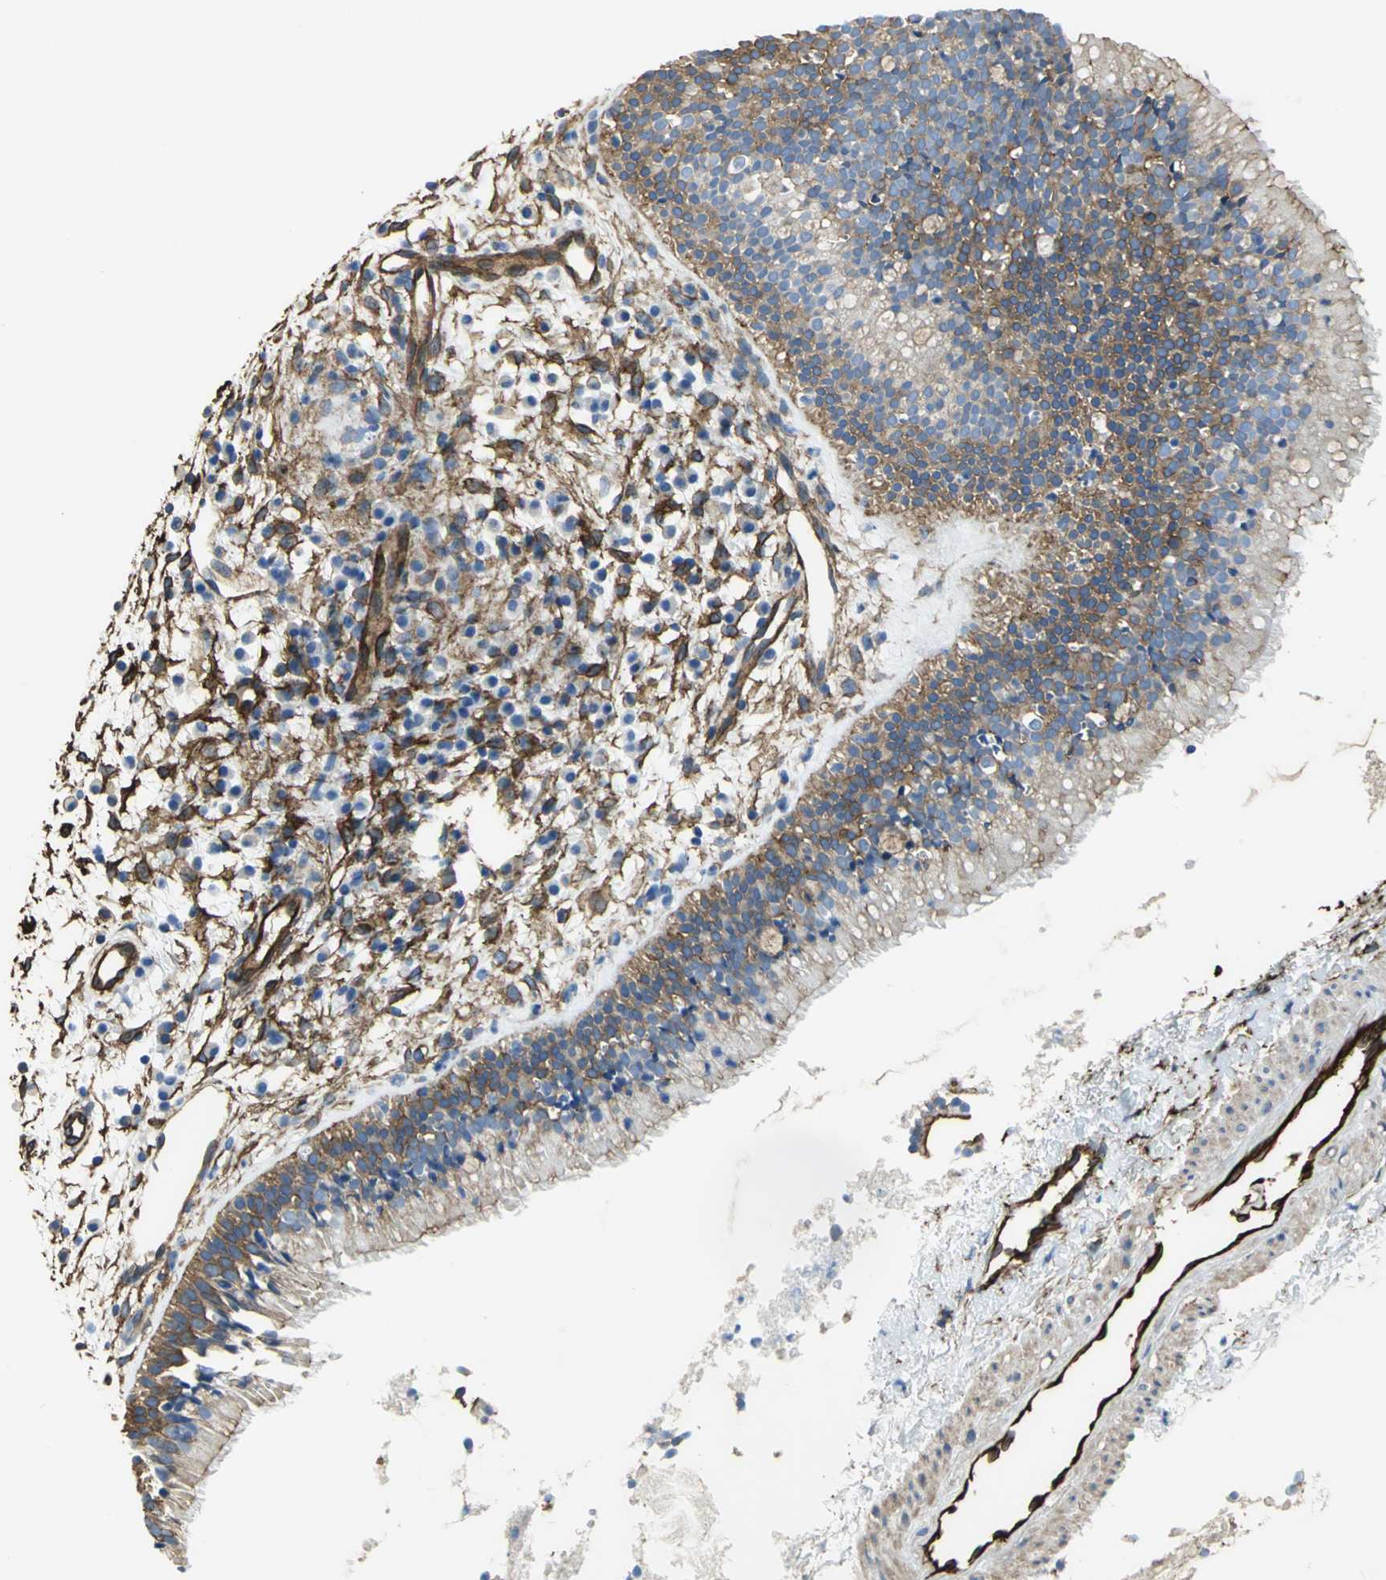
{"staining": {"intensity": "moderate", "quantity": ">75%", "location": "cytoplasmic/membranous"}, "tissue": "nasopharynx", "cell_type": "Respiratory epithelial cells", "image_type": "normal", "snomed": [{"axis": "morphology", "description": "Normal tissue, NOS"}, {"axis": "topography", "description": "Nasopharynx"}], "caption": "Immunohistochemical staining of normal human nasopharynx exhibits medium levels of moderate cytoplasmic/membranous staining in about >75% of respiratory epithelial cells. The protein of interest is stained brown, and the nuclei are stained in blue (DAB (3,3'-diaminobenzidine) IHC with brightfield microscopy, high magnification).", "gene": "FLNB", "patient": {"sex": "male", "age": 21}}